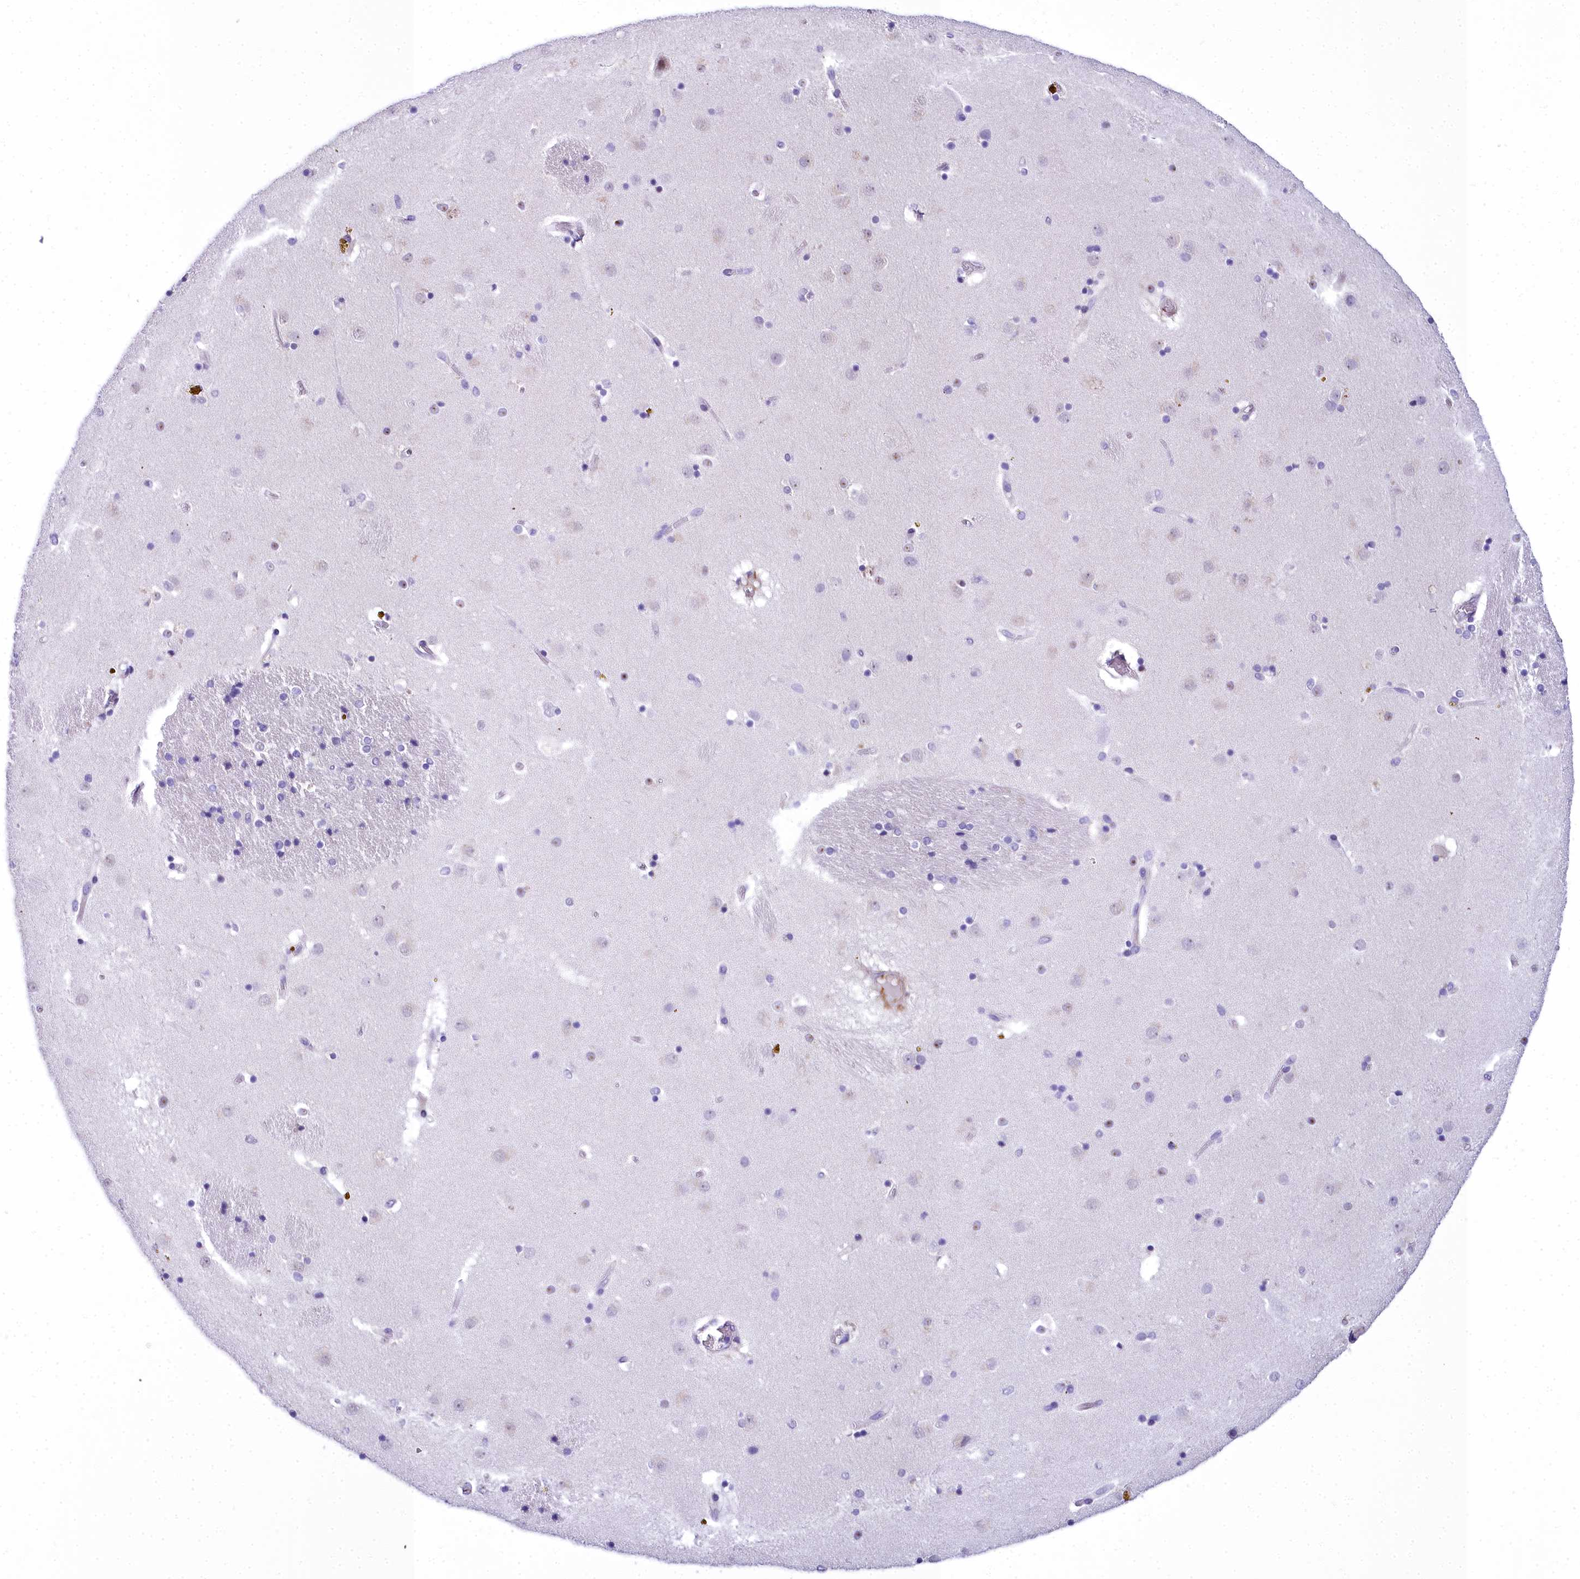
{"staining": {"intensity": "negative", "quantity": "none", "location": "none"}, "tissue": "caudate", "cell_type": "Glial cells", "image_type": "normal", "snomed": [{"axis": "morphology", "description": "Normal tissue, NOS"}, {"axis": "topography", "description": "Lateral ventricle wall"}], "caption": "Unremarkable caudate was stained to show a protein in brown. There is no significant positivity in glial cells. Nuclei are stained in blue.", "gene": "TIMM22", "patient": {"sex": "male", "age": 70}}